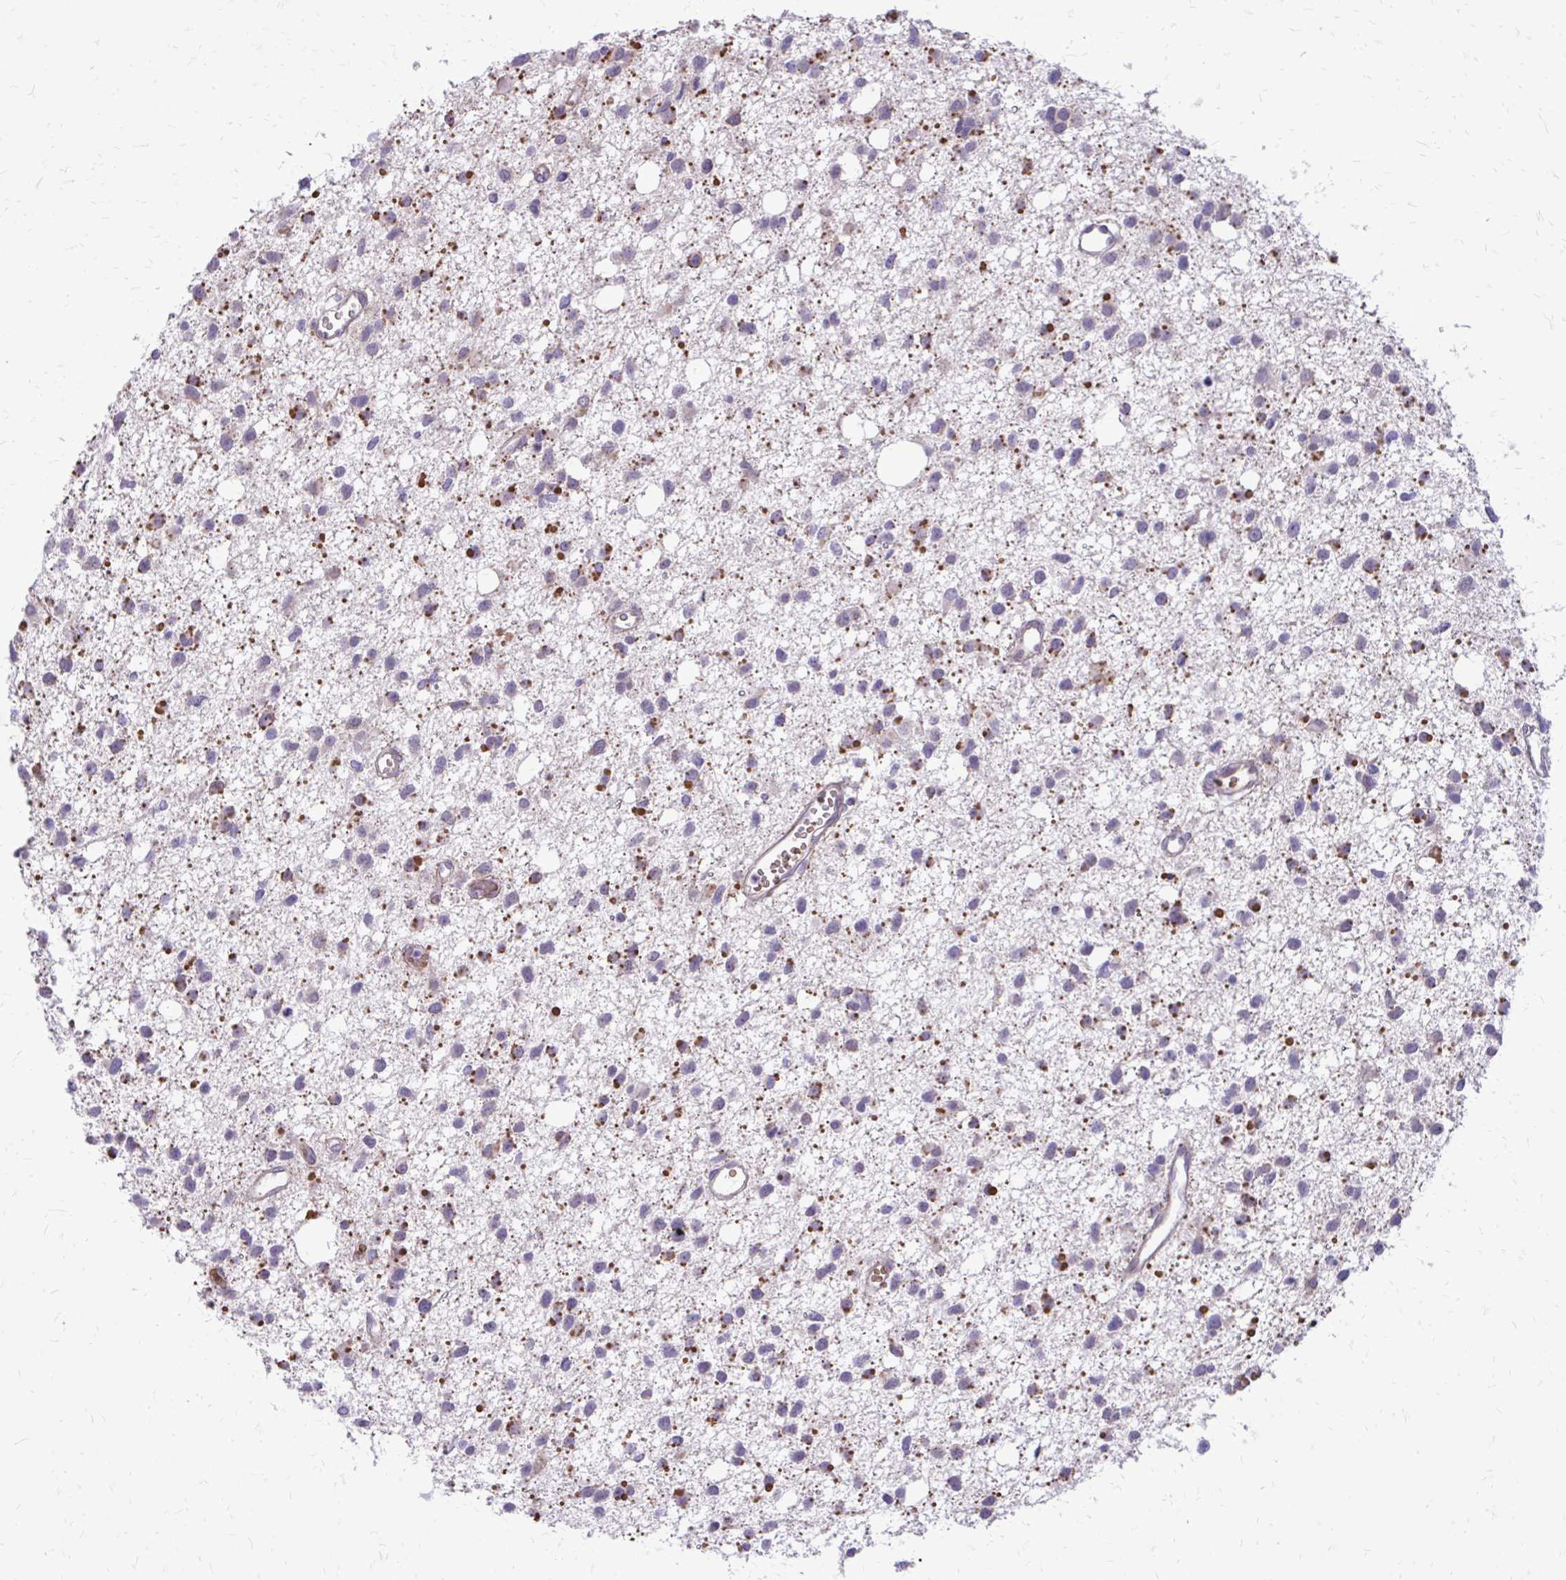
{"staining": {"intensity": "moderate", "quantity": "<25%", "location": "cytoplasmic/membranous"}, "tissue": "glioma", "cell_type": "Tumor cells", "image_type": "cancer", "snomed": [{"axis": "morphology", "description": "Glioma, malignant, High grade"}, {"axis": "topography", "description": "Brain"}], "caption": "The histopathology image exhibits a brown stain indicating the presence of a protein in the cytoplasmic/membranous of tumor cells in glioma. (brown staining indicates protein expression, while blue staining denotes nuclei).", "gene": "FUNDC2", "patient": {"sex": "male", "age": 23}}